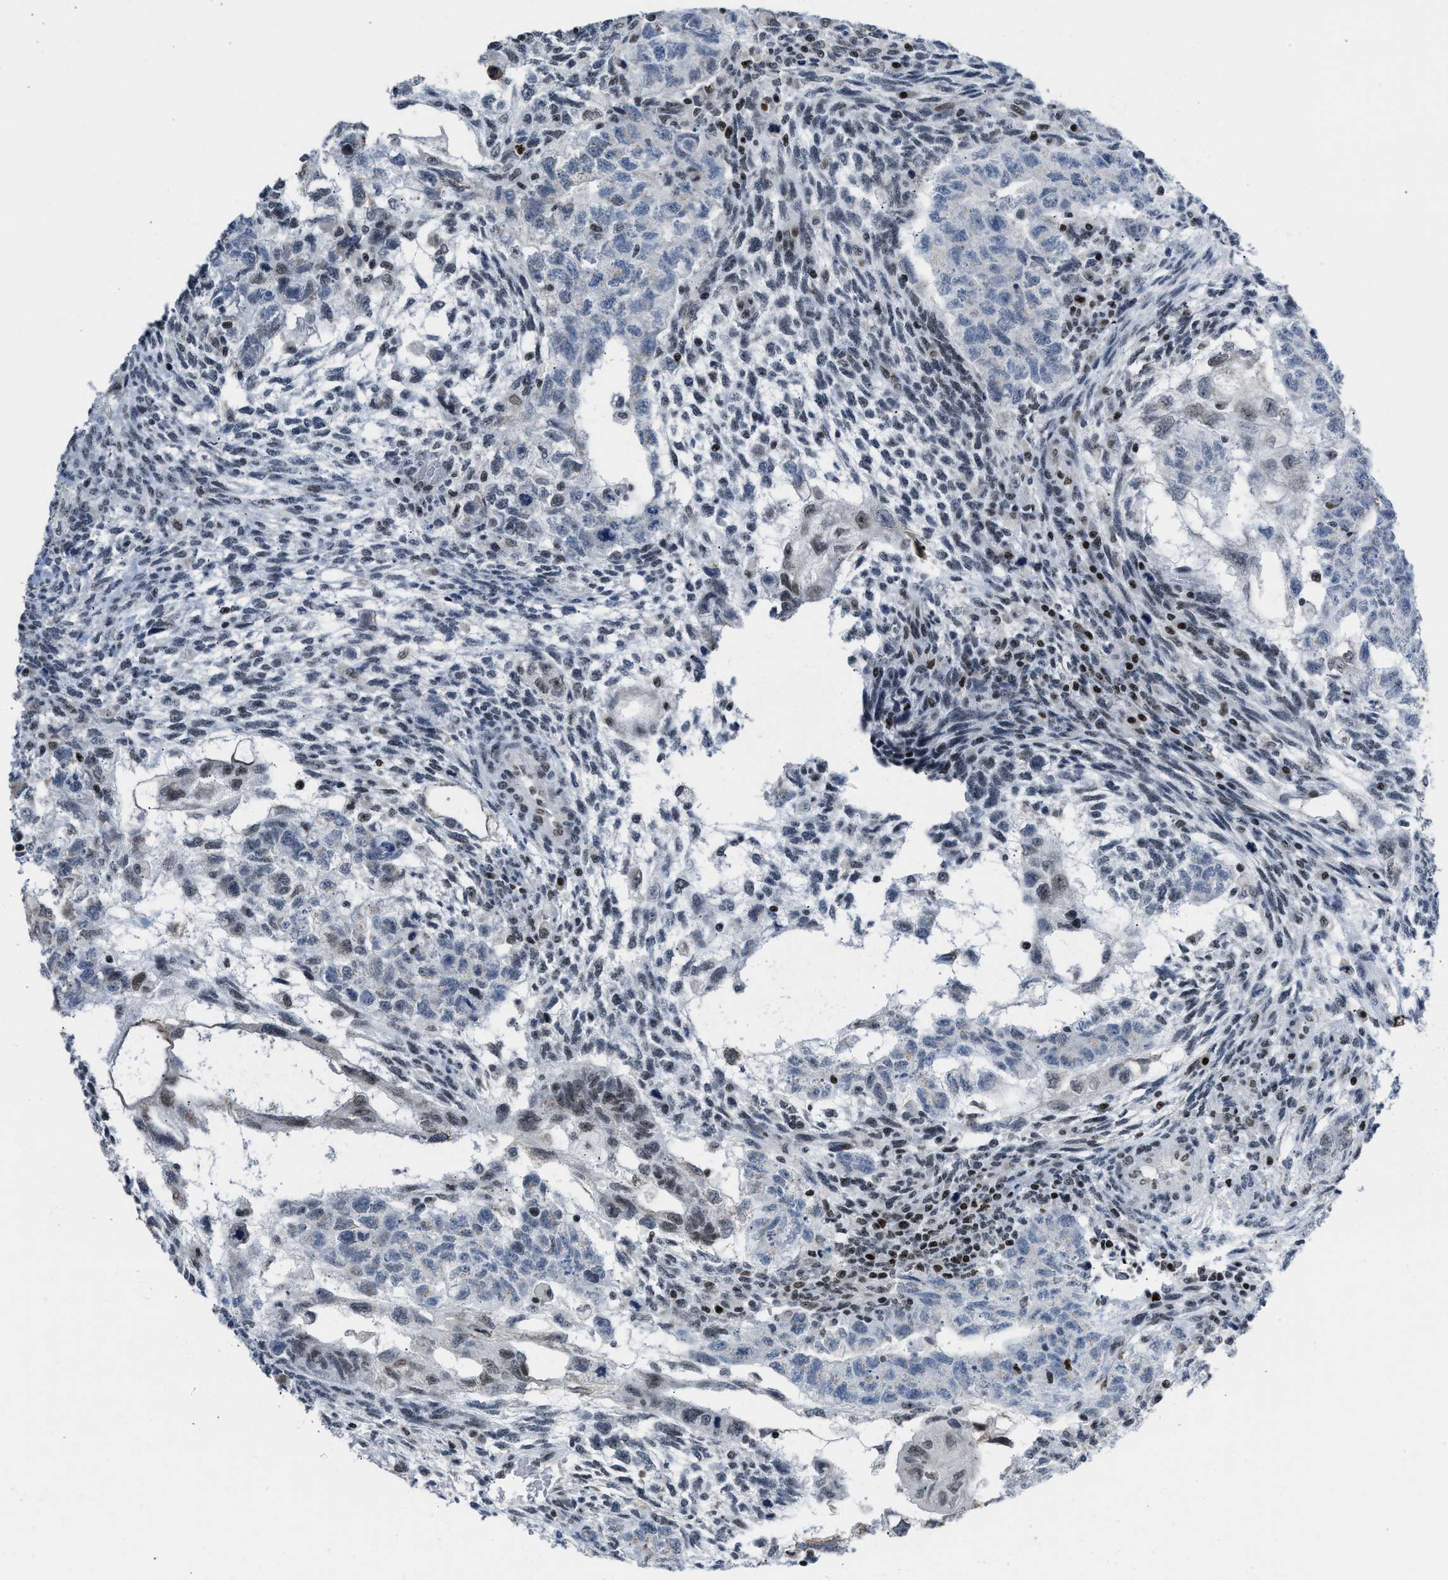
{"staining": {"intensity": "weak", "quantity": "<25%", "location": "nuclear"}, "tissue": "testis cancer", "cell_type": "Tumor cells", "image_type": "cancer", "snomed": [{"axis": "morphology", "description": "Normal tissue, NOS"}, {"axis": "morphology", "description": "Carcinoma, Embryonal, NOS"}, {"axis": "topography", "description": "Testis"}], "caption": "Protein analysis of testis embryonal carcinoma shows no significant expression in tumor cells.", "gene": "TERF2IP", "patient": {"sex": "male", "age": 36}}